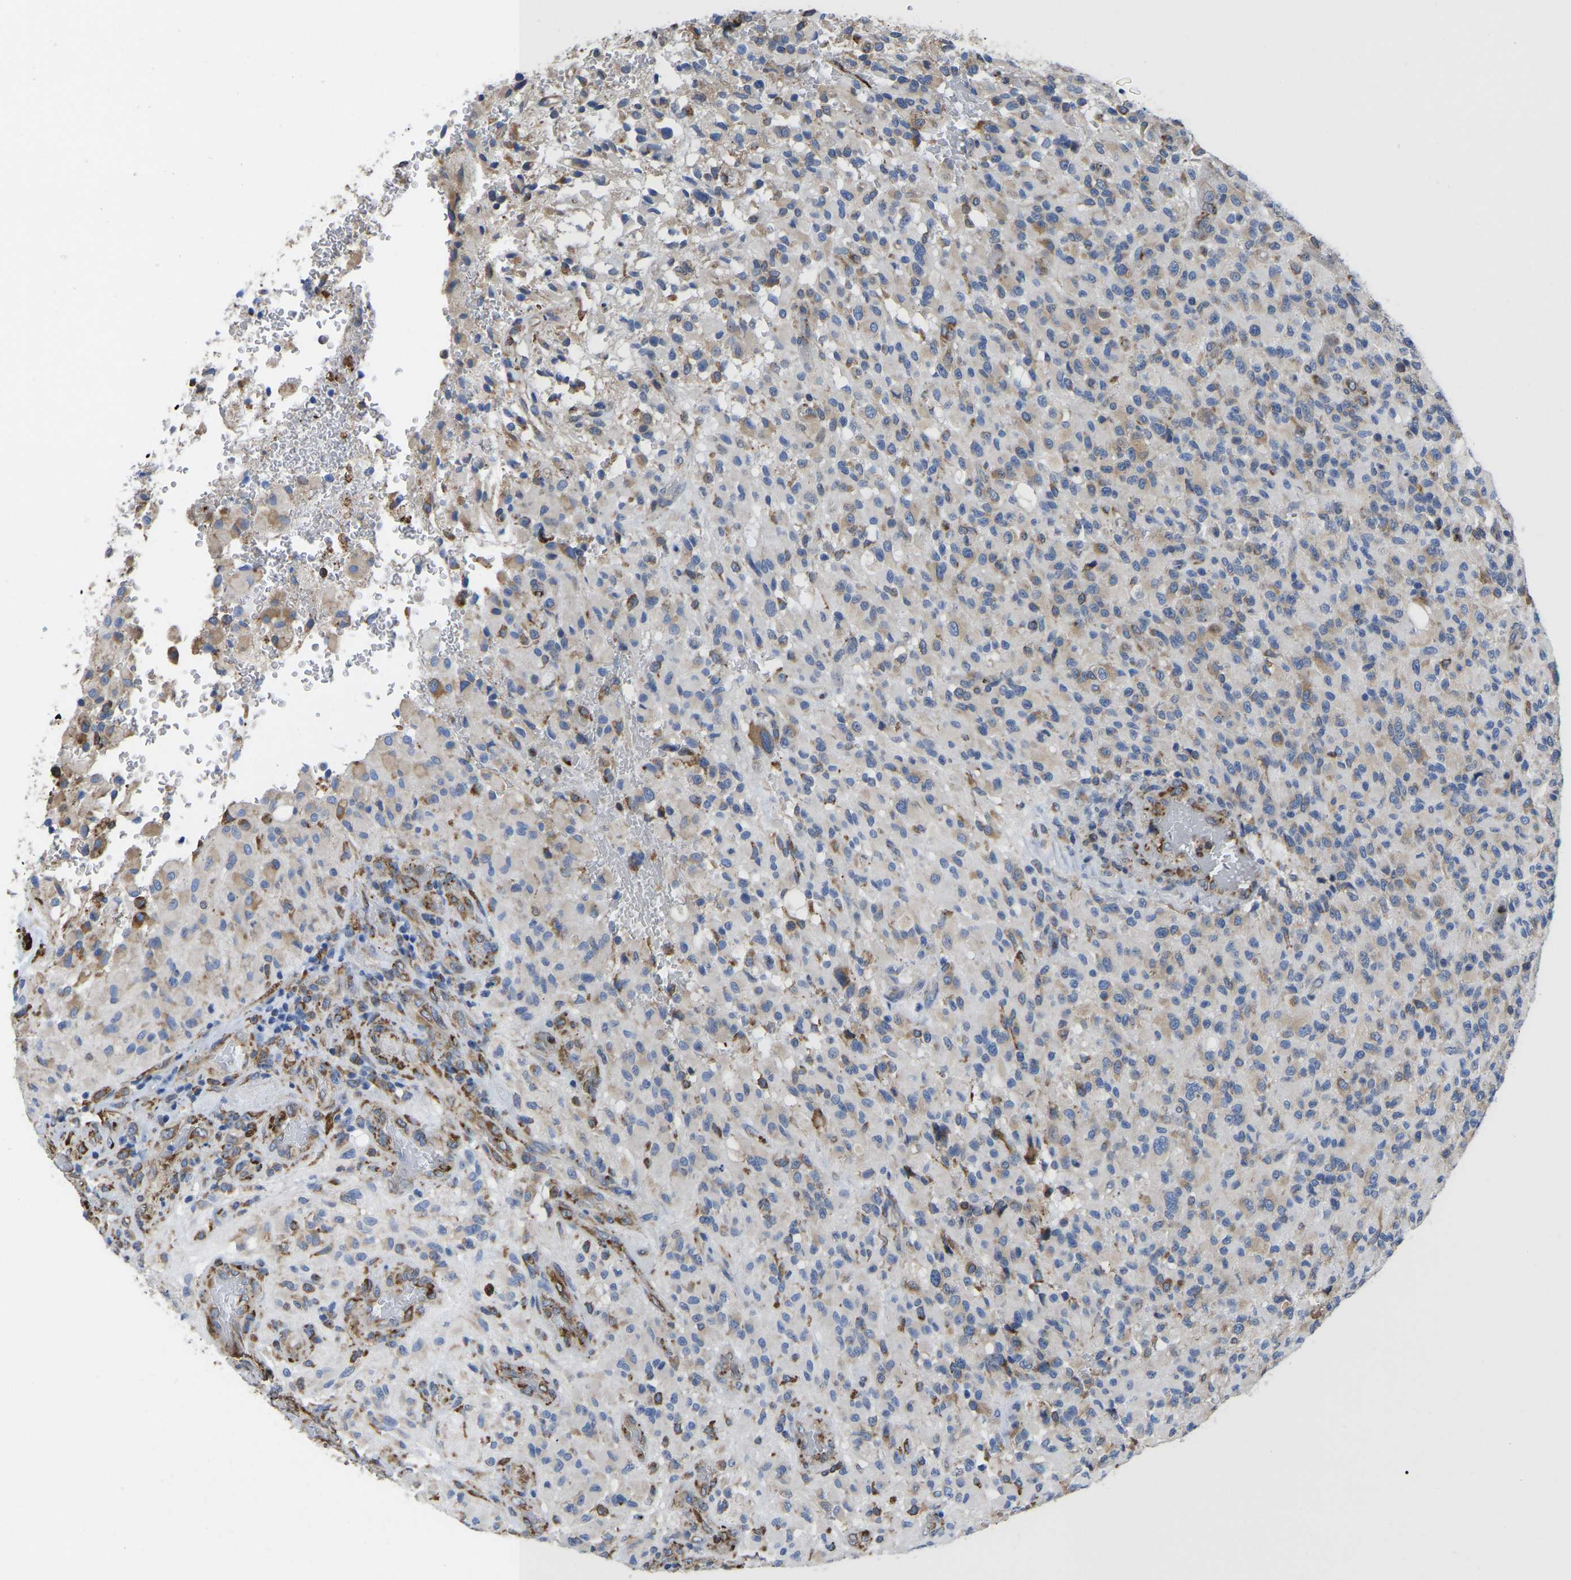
{"staining": {"intensity": "moderate", "quantity": "<25%", "location": "cytoplasmic/membranous"}, "tissue": "glioma", "cell_type": "Tumor cells", "image_type": "cancer", "snomed": [{"axis": "morphology", "description": "Glioma, malignant, High grade"}, {"axis": "topography", "description": "Brain"}], "caption": "Malignant high-grade glioma stained with a brown dye reveals moderate cytoplasmic/membranous positive positivity in about <25% of tumor cells.", "gene": "P4HB", "patient": {"sex": "male", "age": 71}}